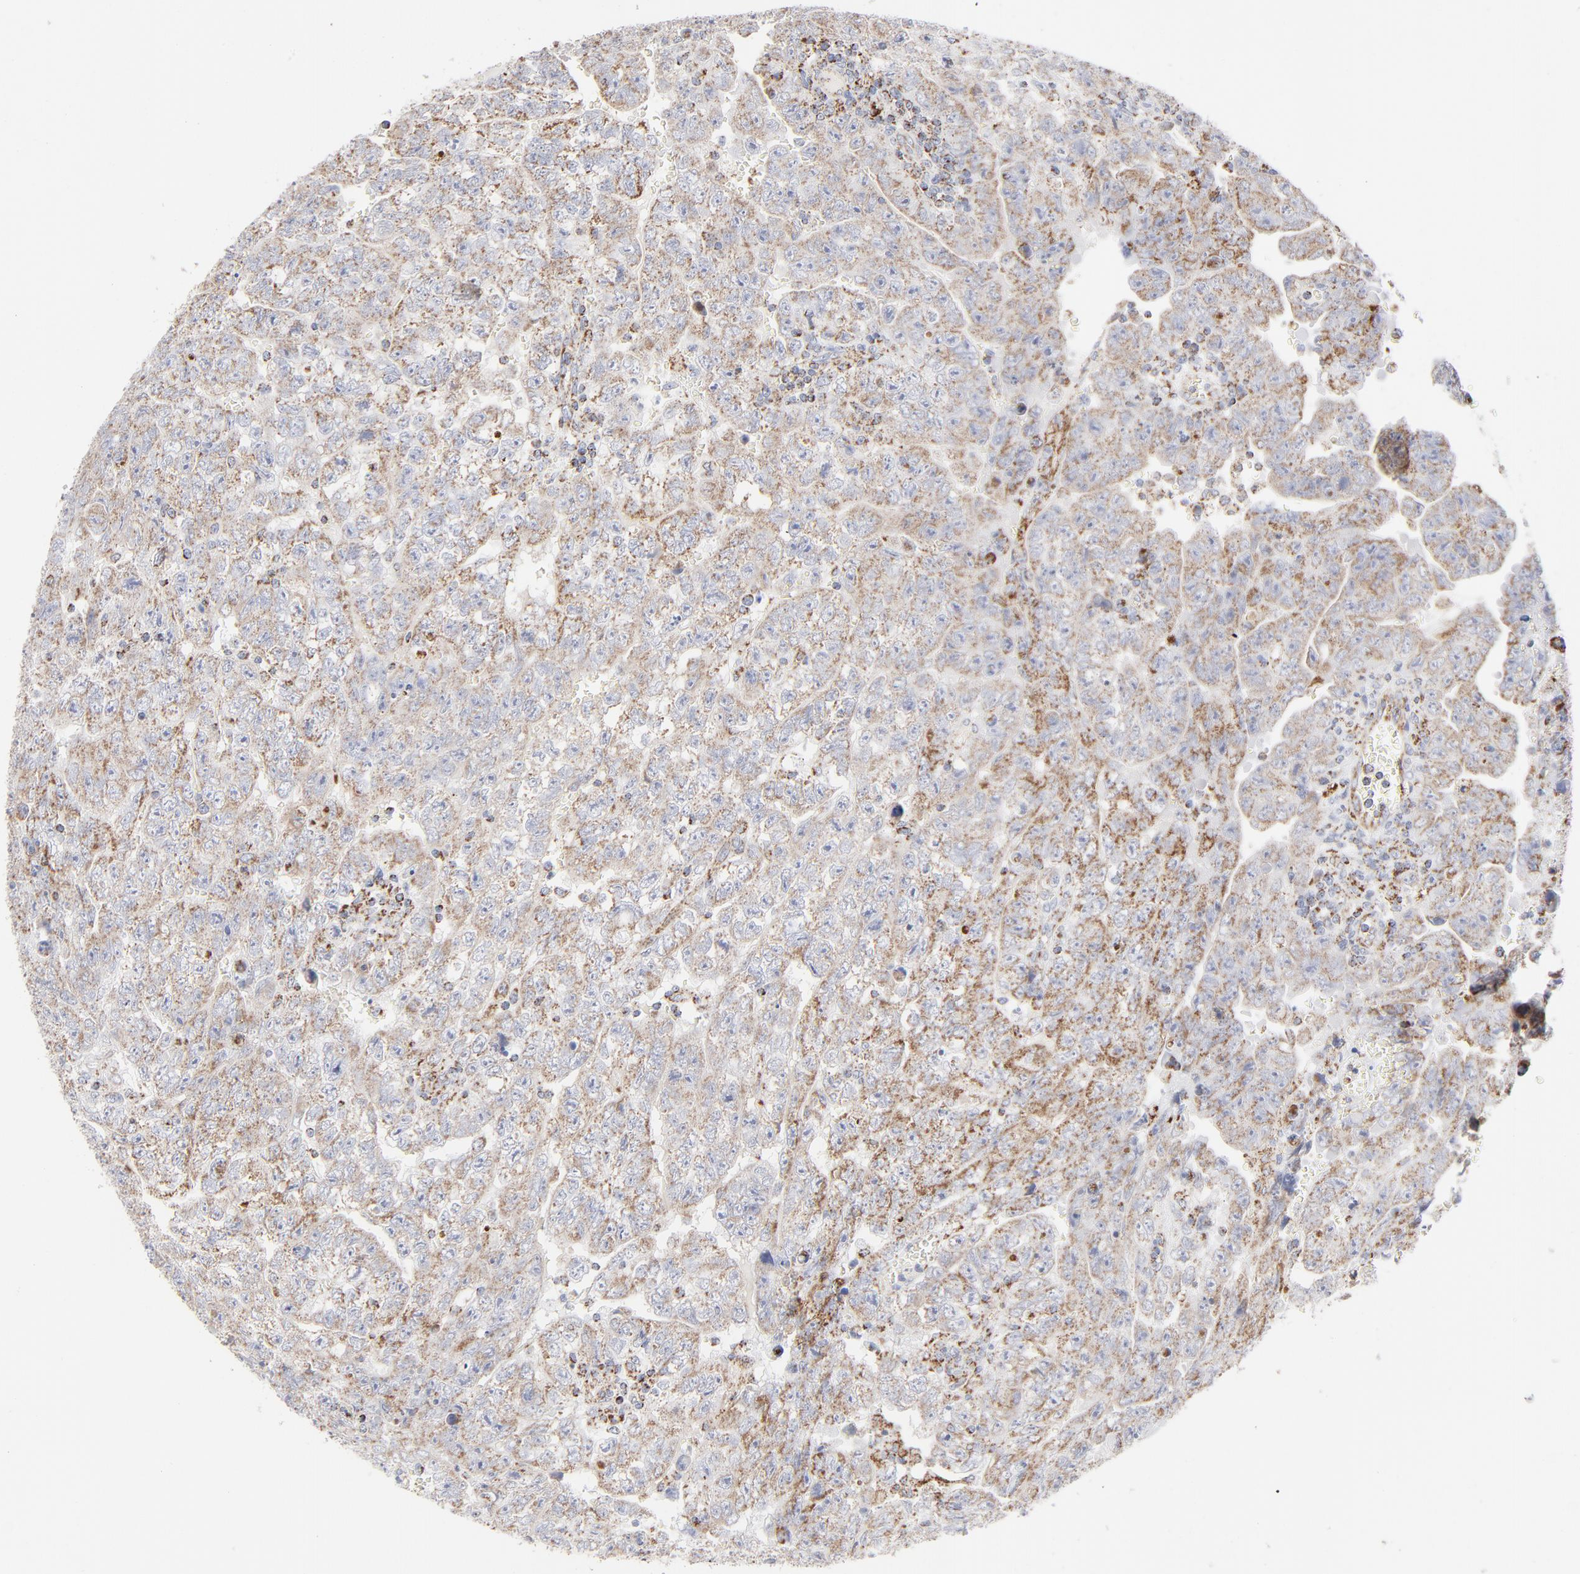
{"staining": {"intensity": "strong", "quantity": ">75%", "location": "cytoplasmic/membranous"}, "tissue": "testis cancer", "cell_type": "Tumor cells", "image_type": "cancer", "snomed": [{"axis": "morphology", "description": "Carcinoma, Embryonal, NOS"}, {"axis": "topography", "description": "Testis"}], "caption": "Brown immunohistochemical staining in human testis embryonal carcinoma demonstrates strong cytoplasmic/membranous positivity in approximately >75% of tumor cells. Nuclei are stained in blue.", "gene": "ASB3", "patient": {"sex": "male", "age": 28}}